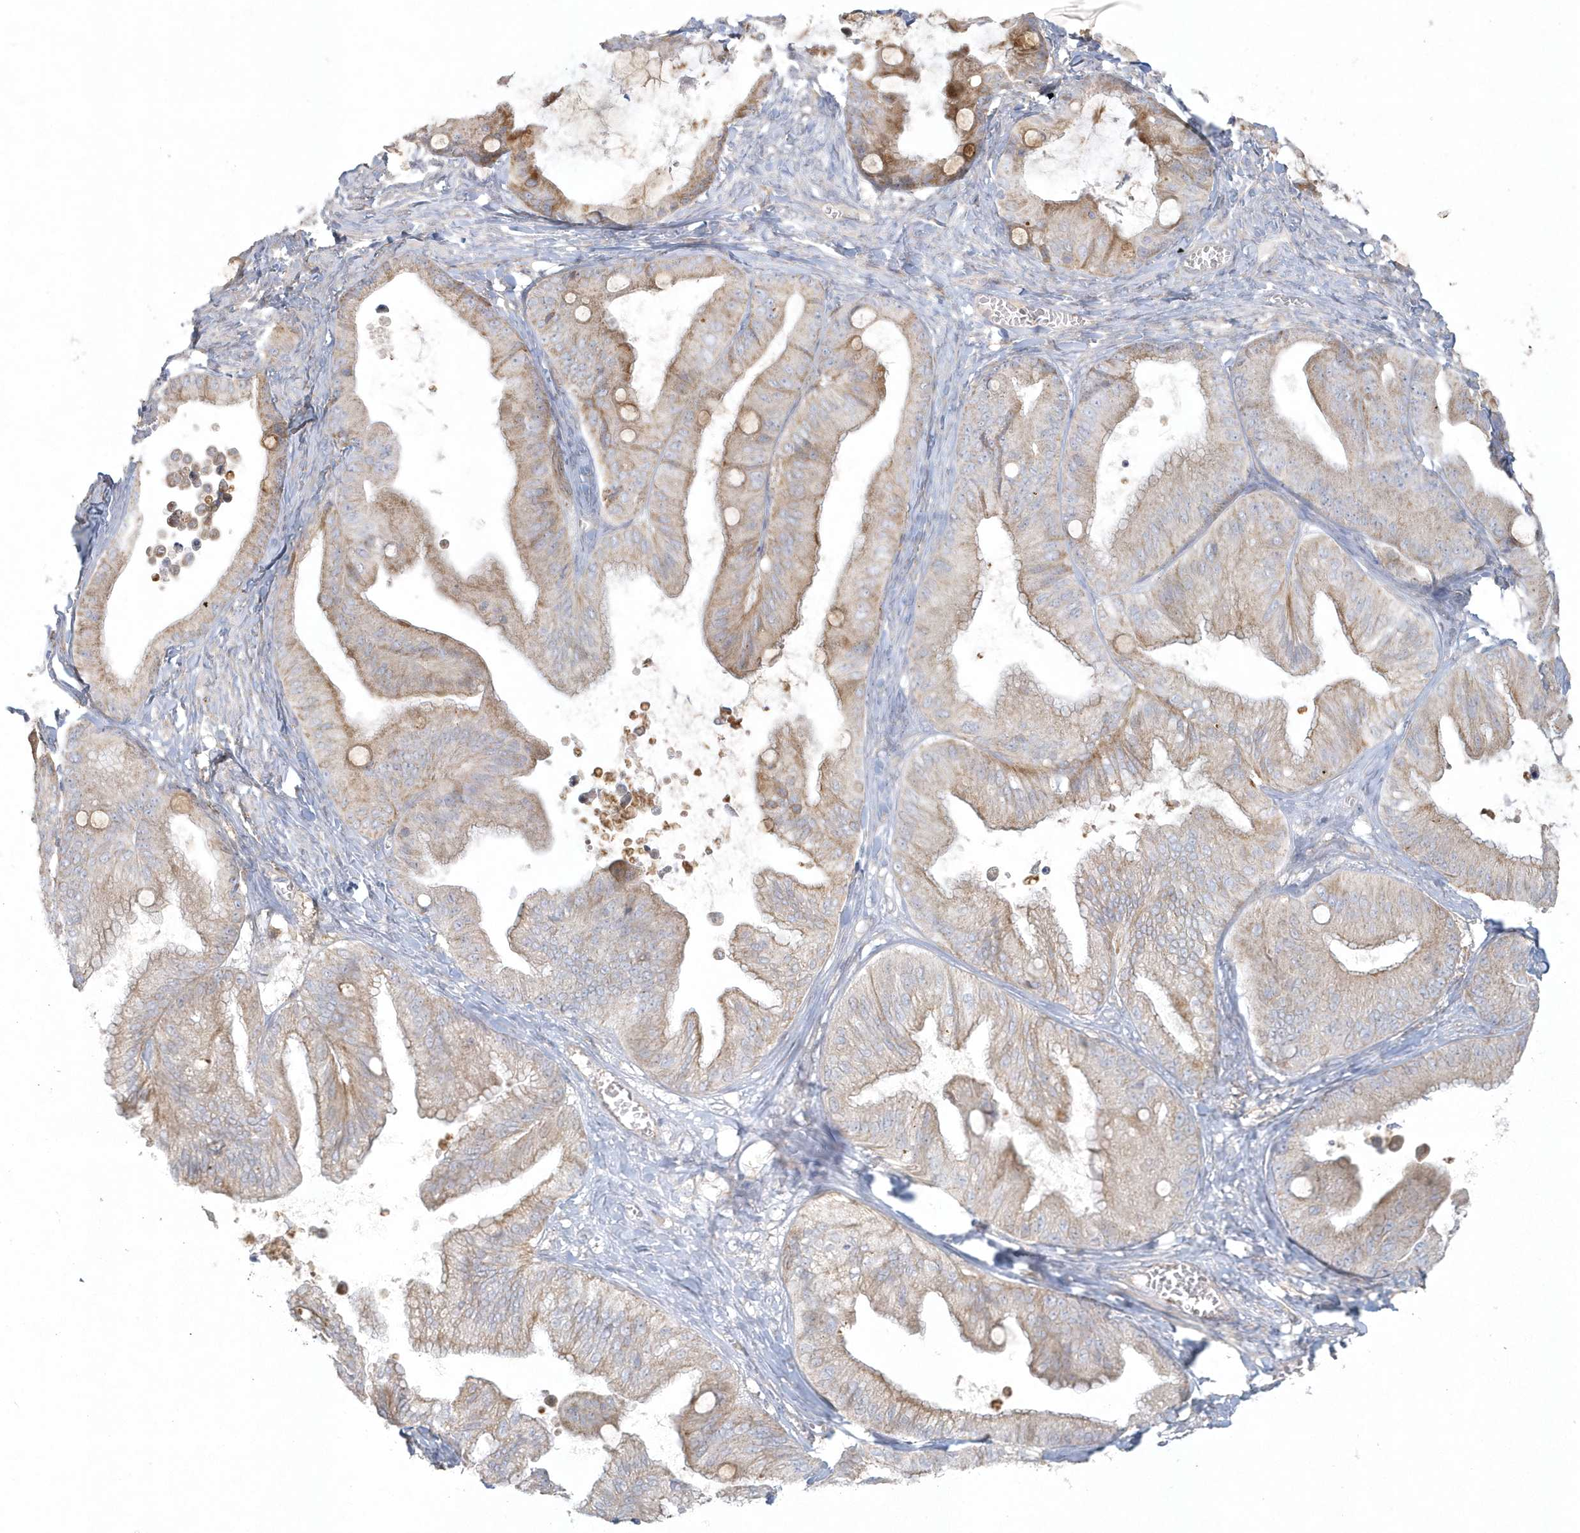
{"staining": {"intensity": "moderate", "quantity": "<25%", "location": "cytoplasmic/membranous"}, "tissue": "ovarian cancer", "cell_type": "Tumor cells", "image_type": "cancer", "snomed": [{"axis": "morphology", "description": "Cystadenocarcinoma, mucinous, NOS"}, {"axis": "topography", "description": "Ovary"}], "caption": "This micrograph reveals ovarian cancer stained with IHC to label a protein in brown. The cytoplasmic/membranous of tumor cells show moderate positivity for the protein. Nuclei are counter-stained blue.", "gene": "BLTP3A", "patient": {"sex": "female", "age": 71}}